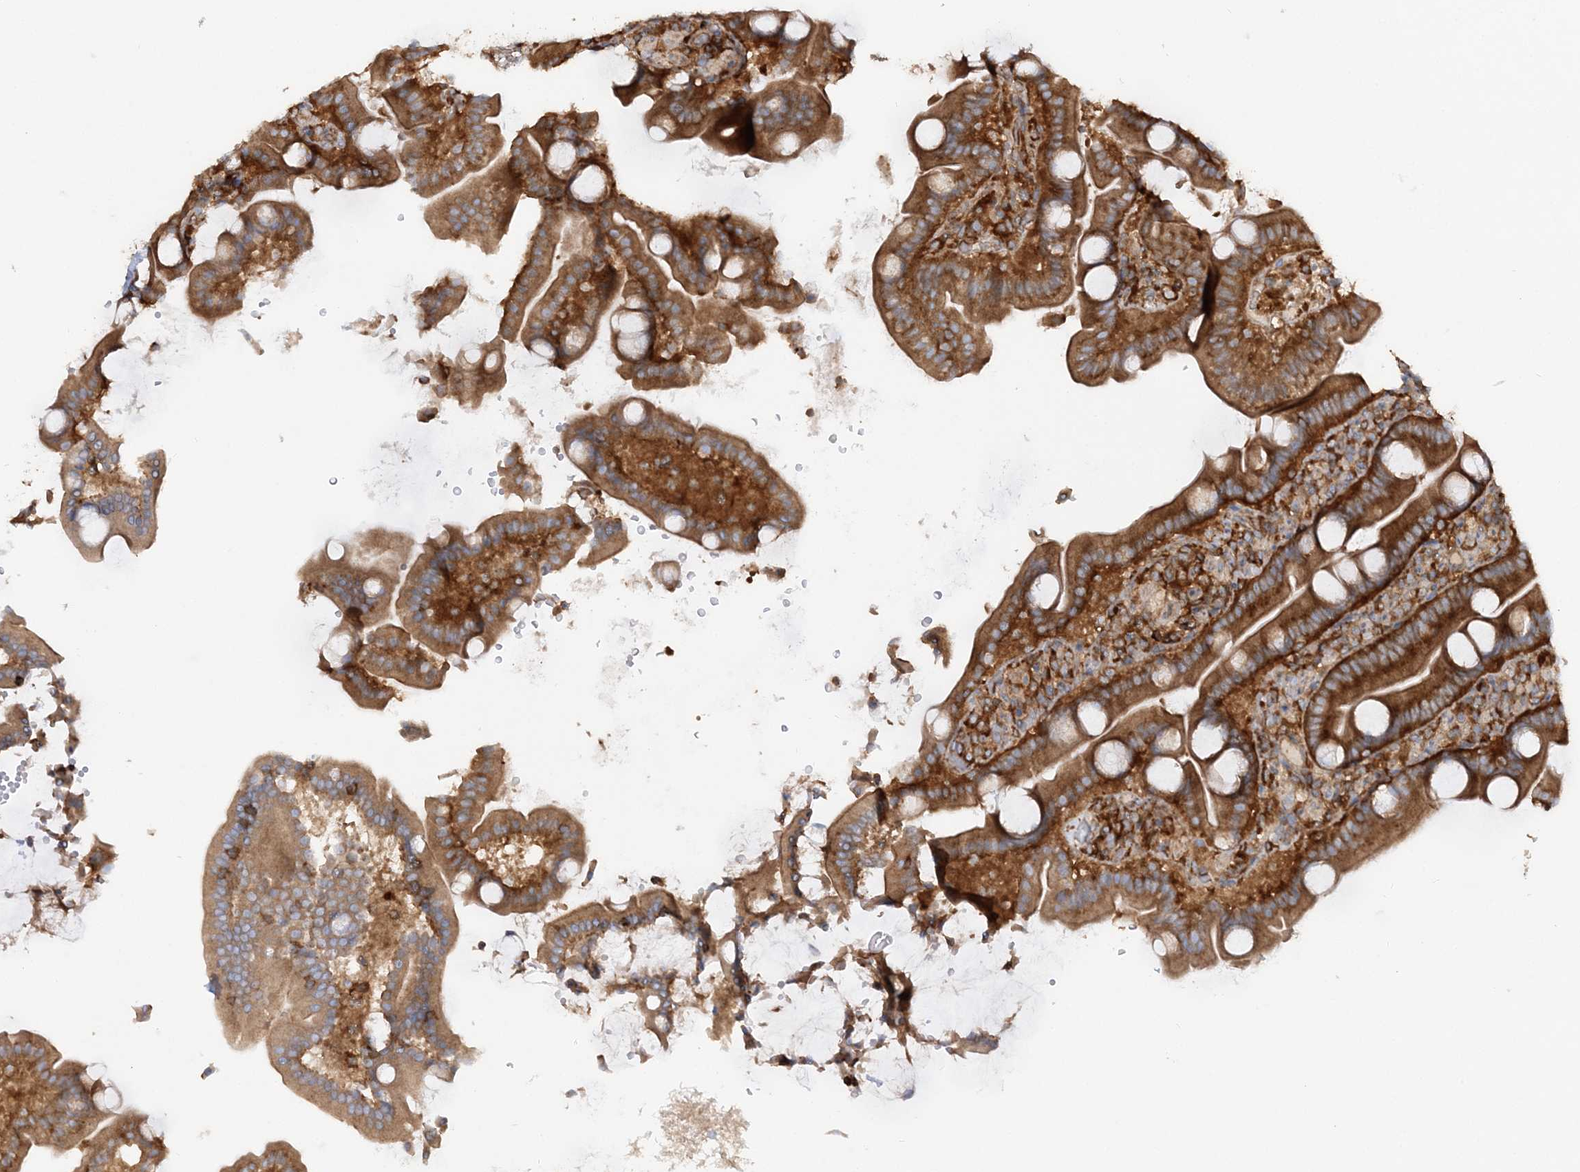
{"staining": {"intensity": "strong", "quantity": ">75%", "location": "cytoplasmic/membranous"}, "tissue": "duodenum", "cell_type": "Glandular cells", "image_type": "normal", "snomed": [{"axis": "morphology", "description": "Normal tissue, NOS"}, {"axis": "topography", "description": "Duodenum"}], "caption": "Normal duodenum exhibits strong cytoplasmic/membranous expression in approximately >75% of glandular cells.", "gene": "TBC1D5", "patient": {"sex": "male", "age": 55}}